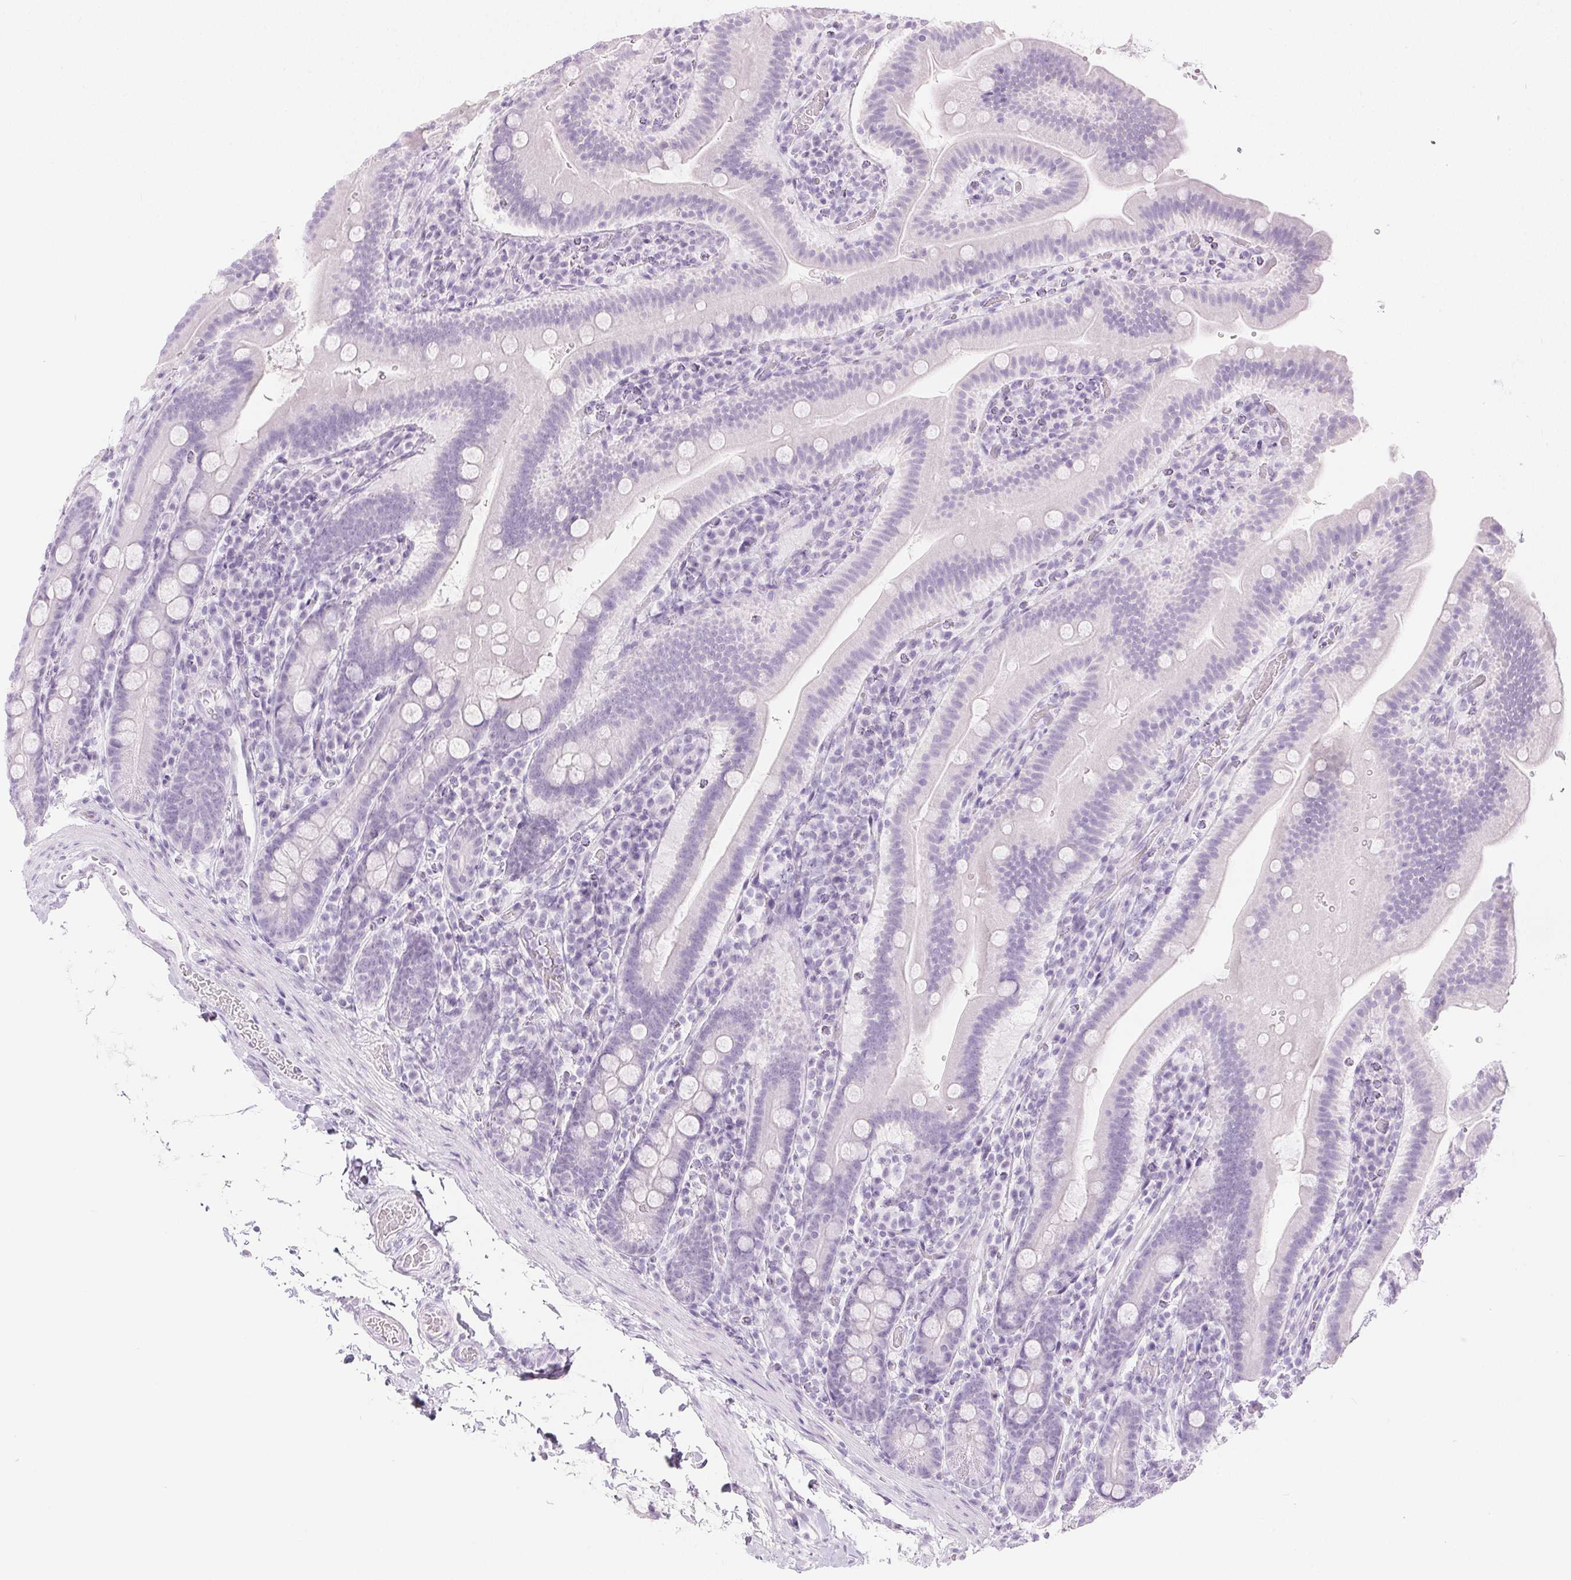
{"staining": {"intensity": "negative", "quantity": "none", "location": "none"}, "tissue": "small intestine", "cell_type": "Glandular cells", "image_type": "normal", "snomed": [{"axis": "morphology", "description": "Normal tissue, NOS"}, {"axis": "topography", "description": "Small intestine"}], "caption": "Glandular cells show no significant staining in normal small intestine. (DAB (3,3'-diaminobenzidine) immunohistochemistry visualized using brightfield microscopy, high magnification).", "gene": "SPRR3", "patient": {"sex": "male", "age": 26}}